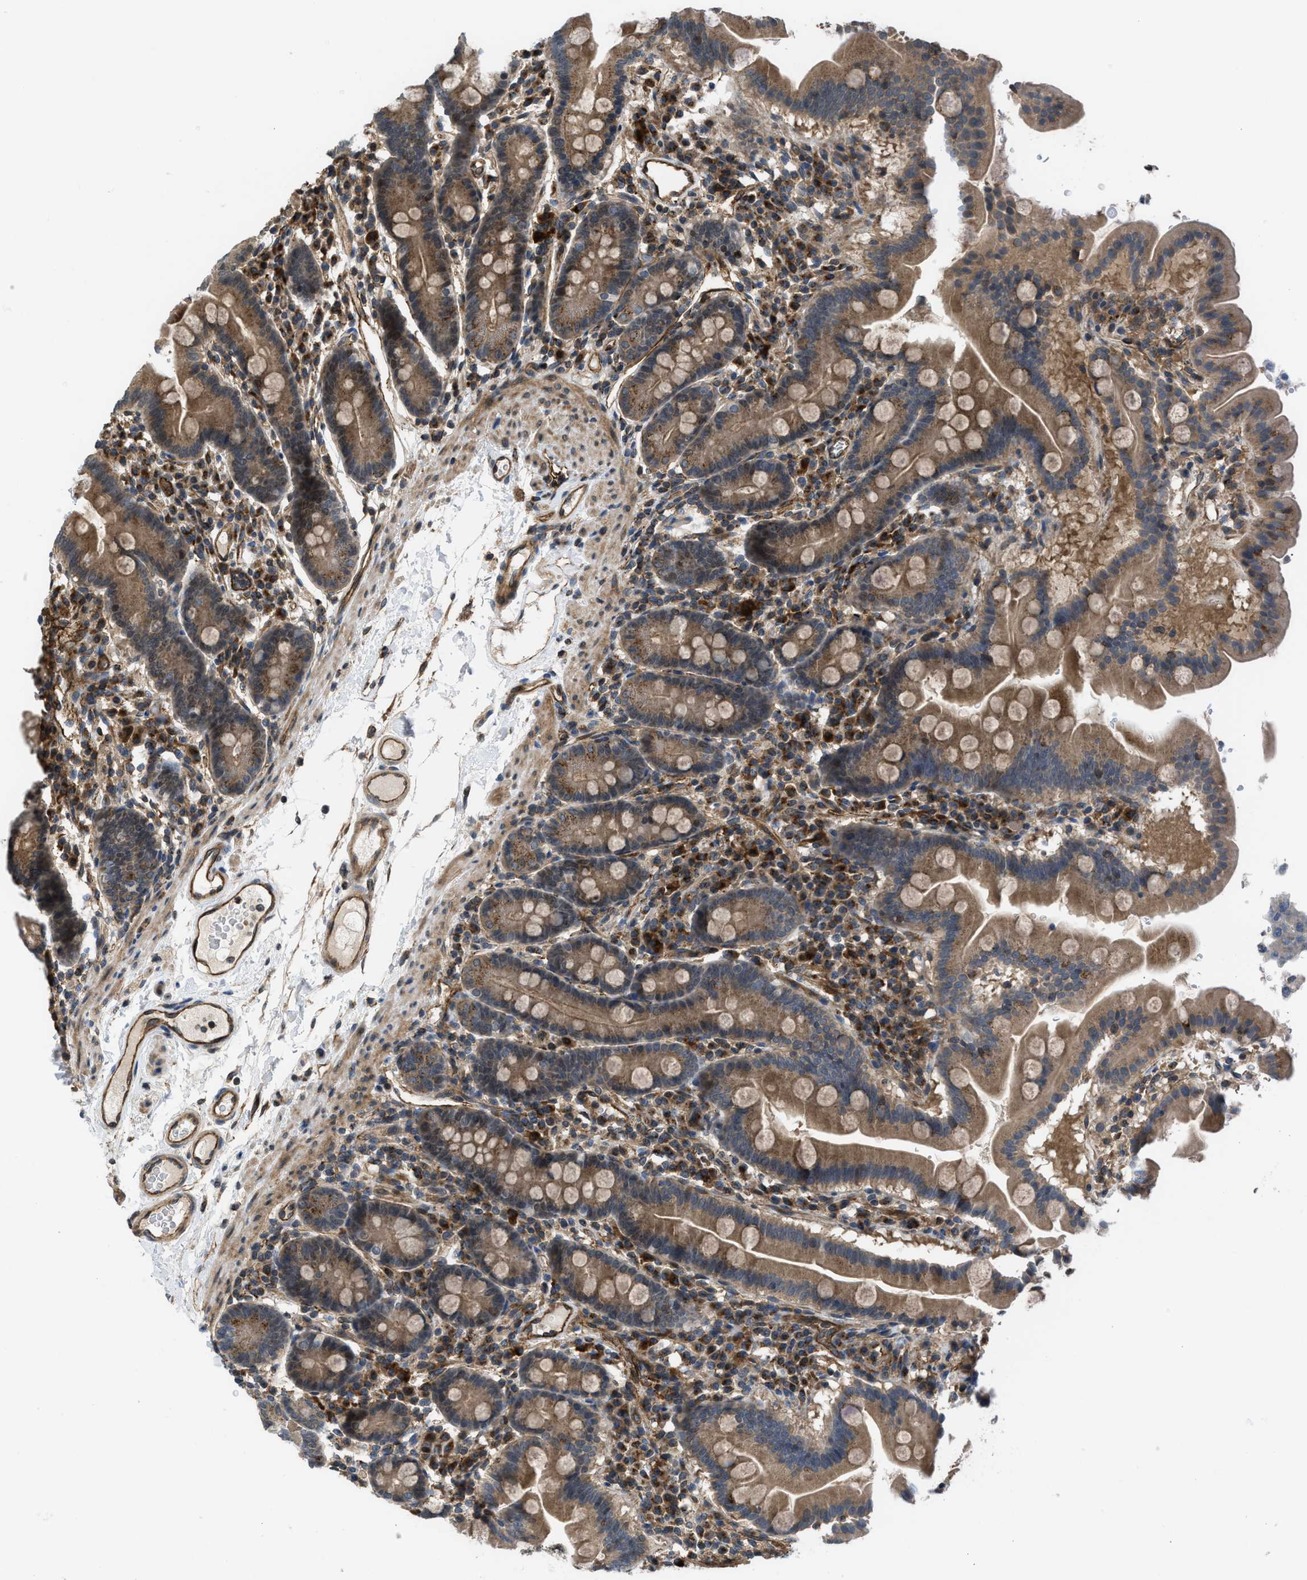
{"staining": {"intensity": "moderate", "quantity": ">75%", "location": "cytoplasmic/membranous"}, "tissue": "duodenum", "cell_type": "Glandular cells", "image_type": "normal", "snomed": [{"axis": "morphology", "description": "Normal tissue, NOS"}, {"axis": "topography", "description": "Duodenum"}], "caption": "DAB (3,3'-diaminobenzidine) immunohistochemical staining of unremarkable human duodenum exhibits moderate cytoplasmic/membranous protein positivity in about >75% of glandular cells. (DAB (3,3'-diaminobenzidine) = brown stain, brightfield microscopy at high magnification).", "gene": "GPATCH2L", "patient": {"sex": "male", "age": 50}}